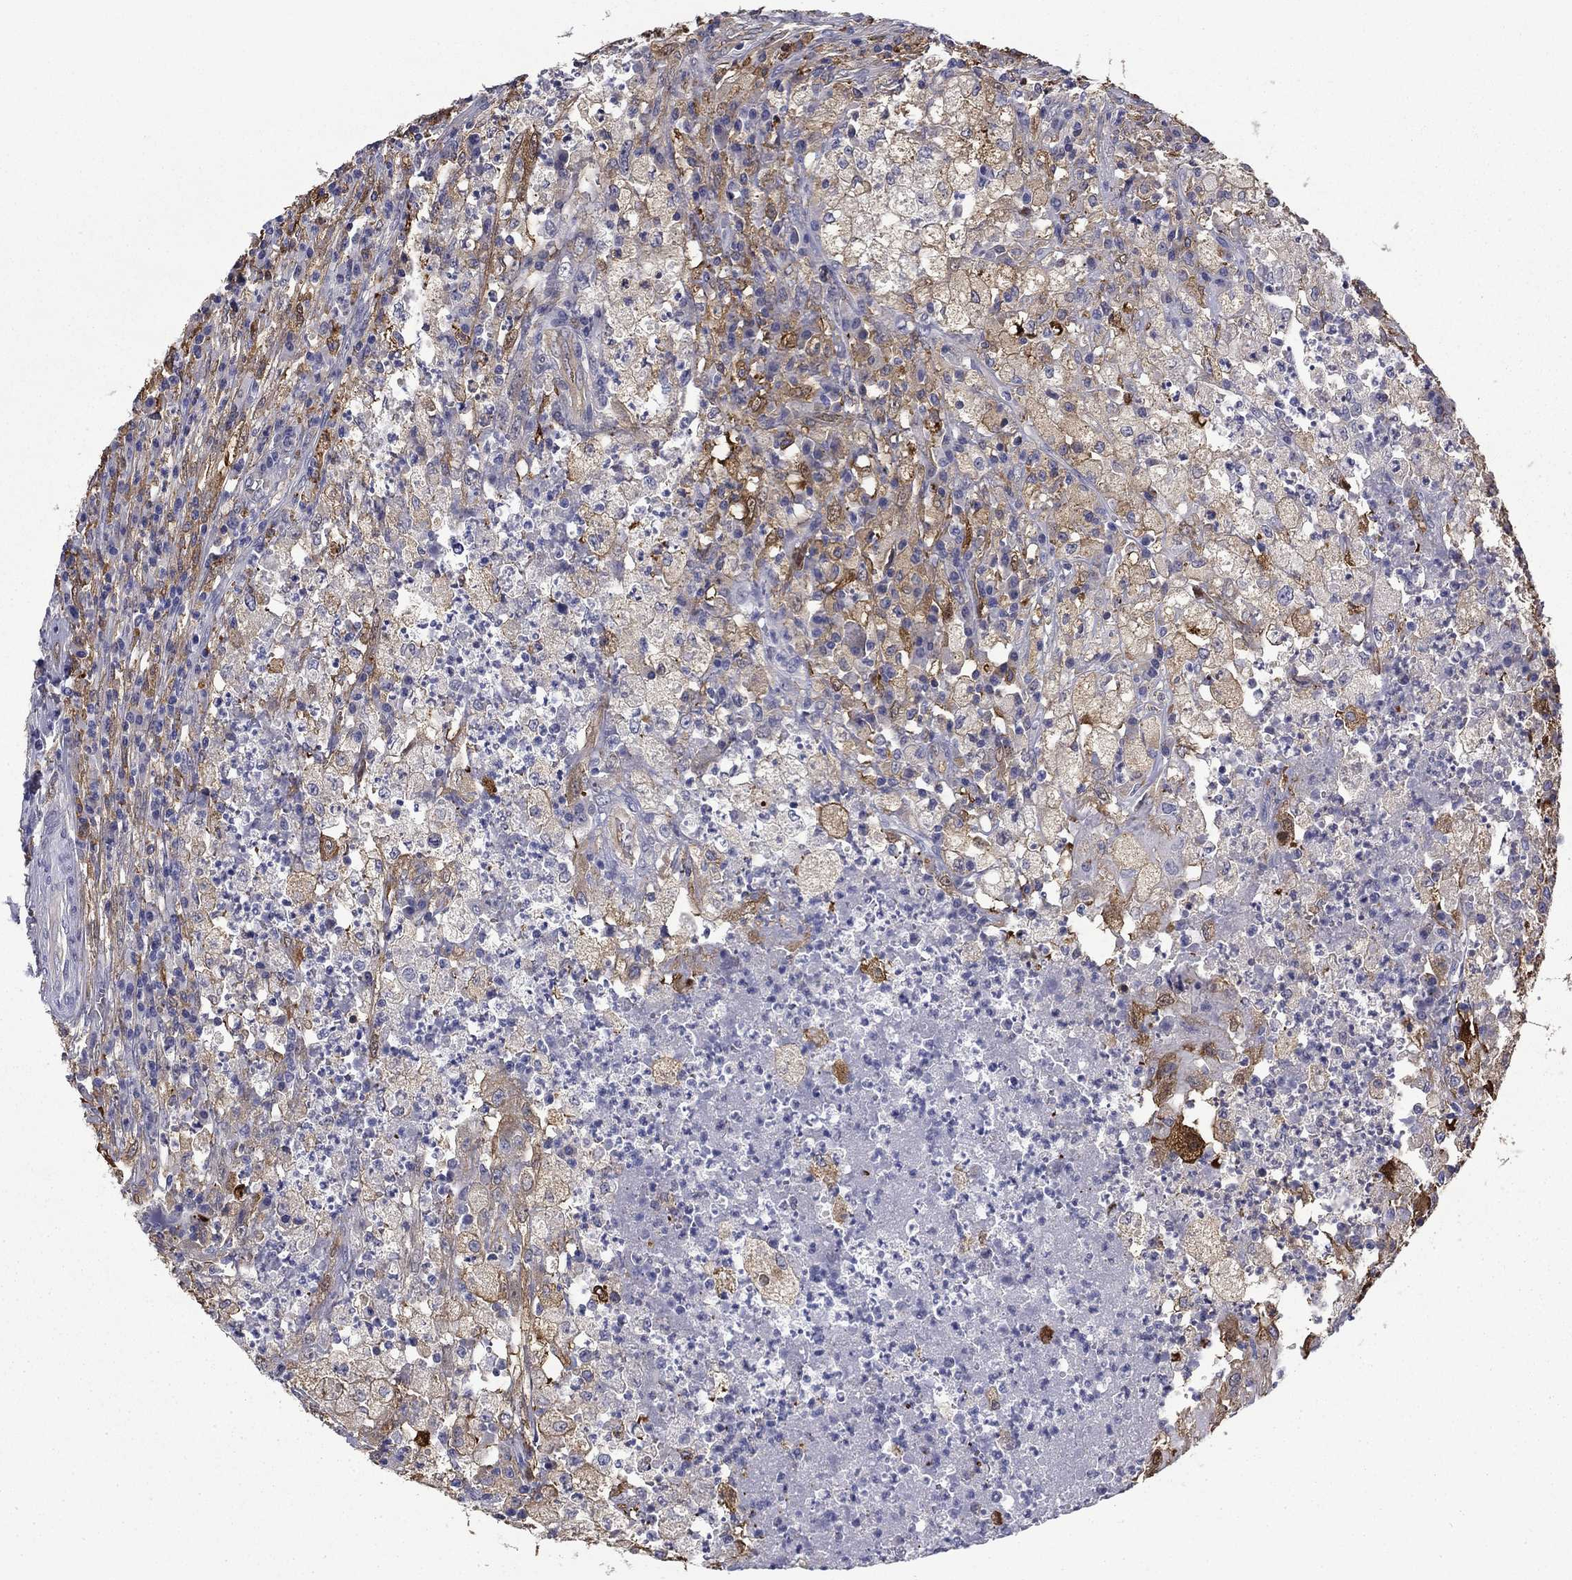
{"staining": {"intensity": "moderate", "quantity": "25%-75%", "location": "cytoplasmic/membranous"}, "tissue": "testis cancer", "cell_type": "Tumor cells", "image_type": "cancer", "snomed": [{"axis": "morphology", "description": "Necrosis, NOS"}, {"axis": "morphology", "description": "Carcinoma, Embryonal, NOS"}, {"axis": "topography", "description": "Testis"}], "caption": "A histopathology image of human testis cancer (embryonal carcinoma) stained for a protein exhibits moderate cytoplasmic/membranous brown staining in tumor cells.", "gene": "BCL2L14", "patient": {"sex": "male", "age": 19}}